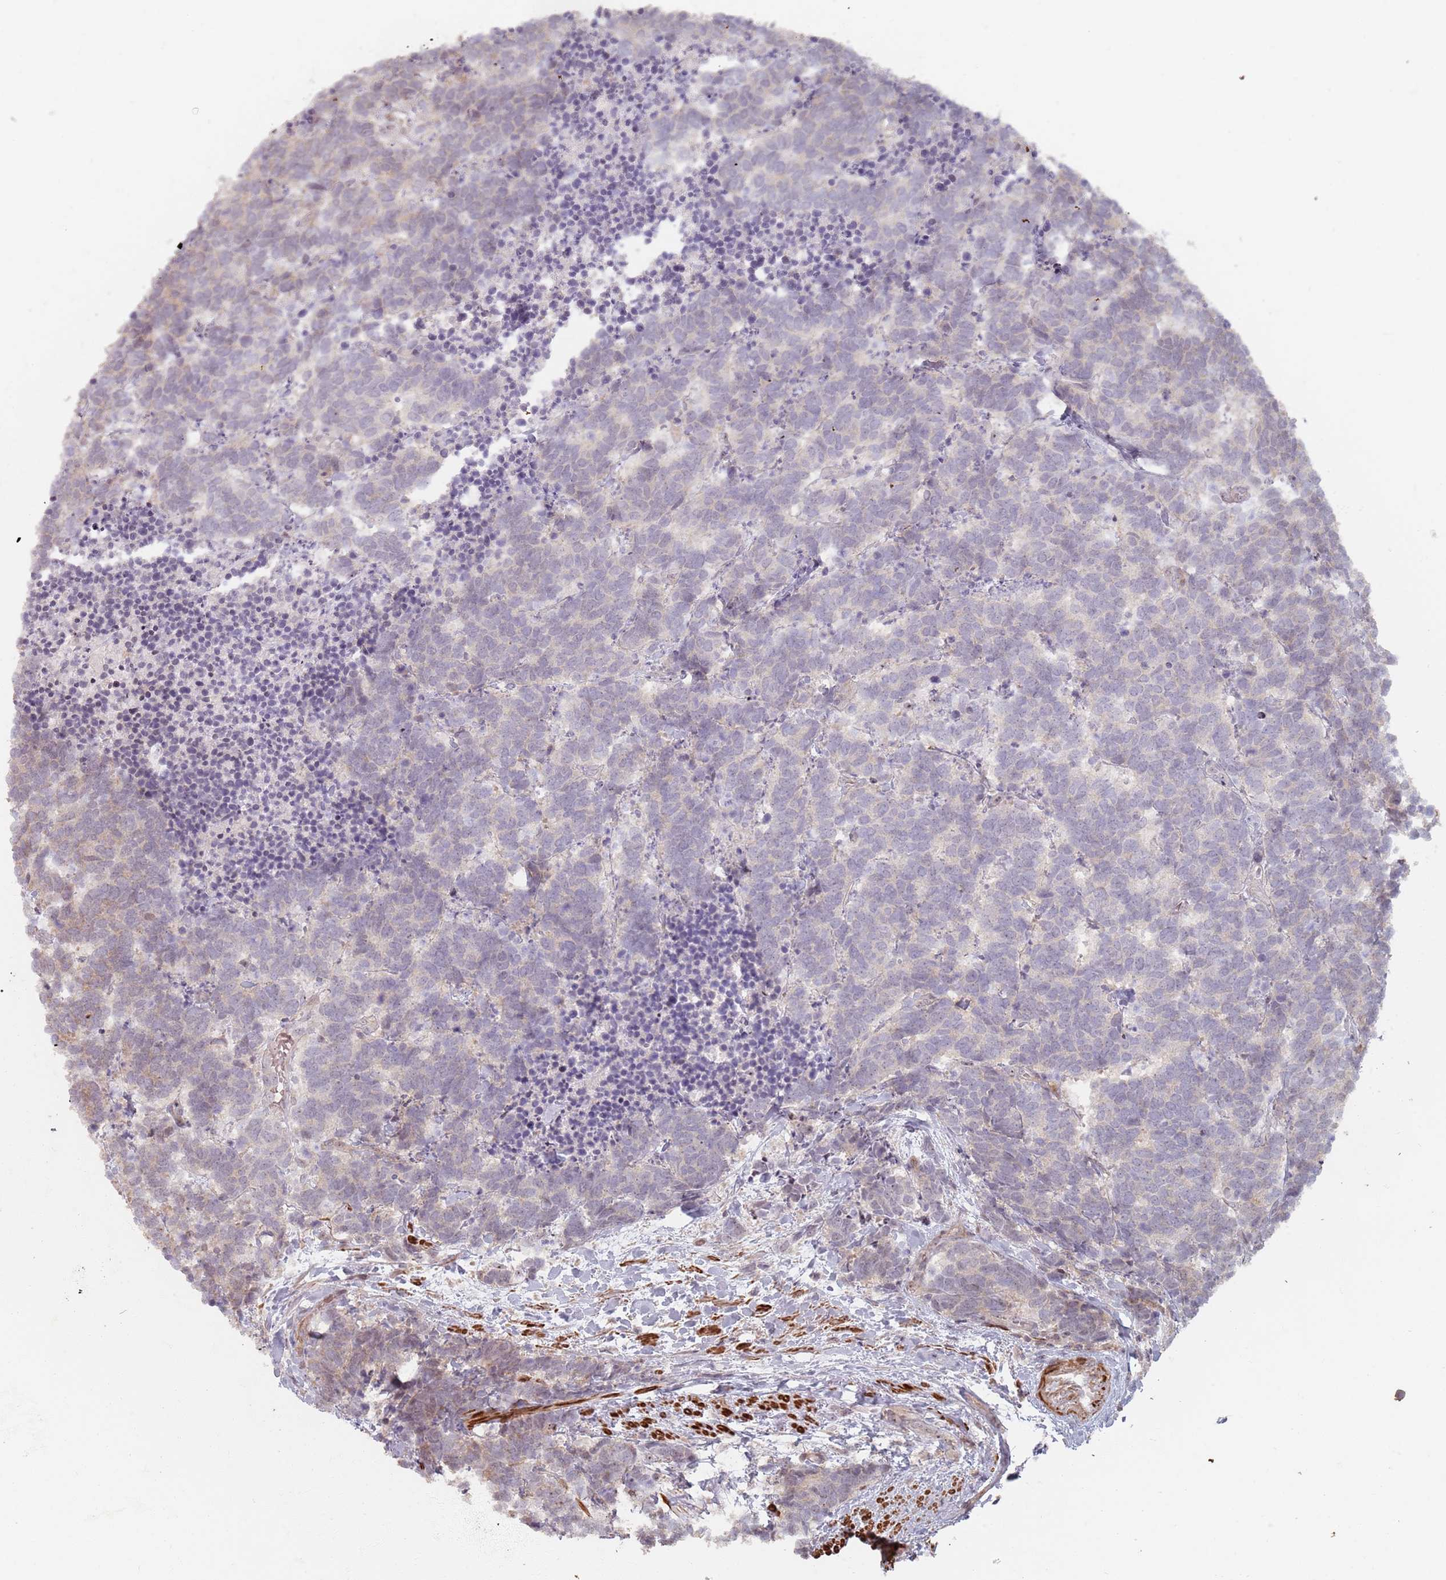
{"staining": {"intensity": "negative", "quantity": "none", "location": "none"}, "tissue": "carcinoid", "cell_type": "Tumor cells", "image_type": "cancer", "snomed": [{"axis": "morphology", "description": "Carcinoma, NOS"}, {"axis": "morphology", "description": "Carcinoid, malignant, NOS"}, {"axis": "topography", "description": "Prostate"}], "caption": "An immunohistochemistry (IHC) histopathology image of carcinoma is shown. There is no staining in tumor cells of carcinoma.", "gene": "ADTRP", "patient": {"sex": "male", "age": 57}}